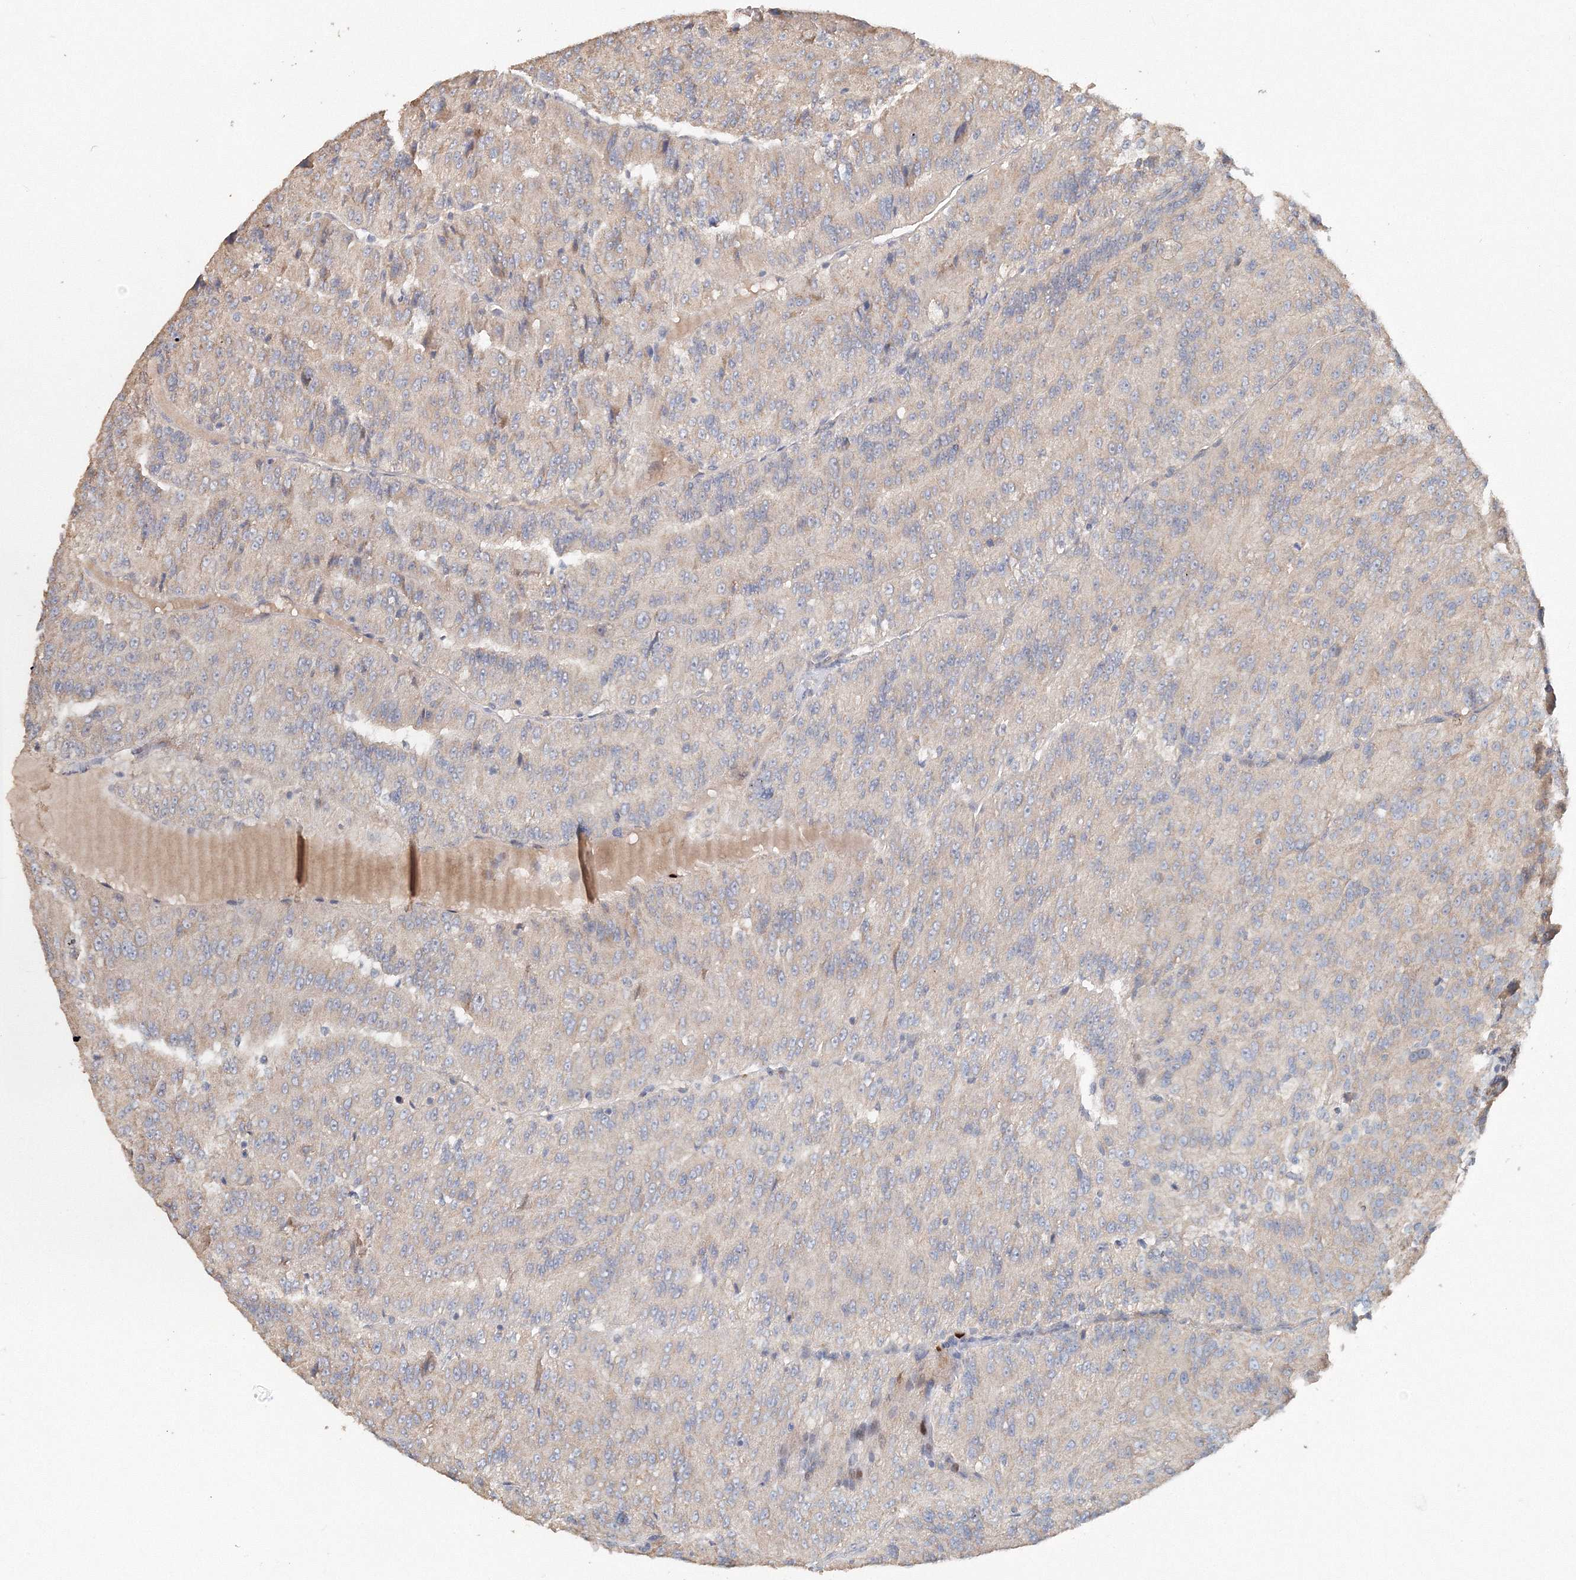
{"staining": {"intensity": "negative", "quantity": "none", "location": "none"}, "tissue": "renal cancer", "cell_type": "Tumor cells", "image_type": "cancer", "snomed": [{"axis": "morphology", "description": "Adenocarcinoma, NOS"}, {"axis": "topography", "description": "Kidney"}], "caption": "This is an IHC photomicrograph of human renal cancer. There is no positivity in tumor cells.", "gene": "NALF2", "patient": {"sex": "female", "age": 63}}